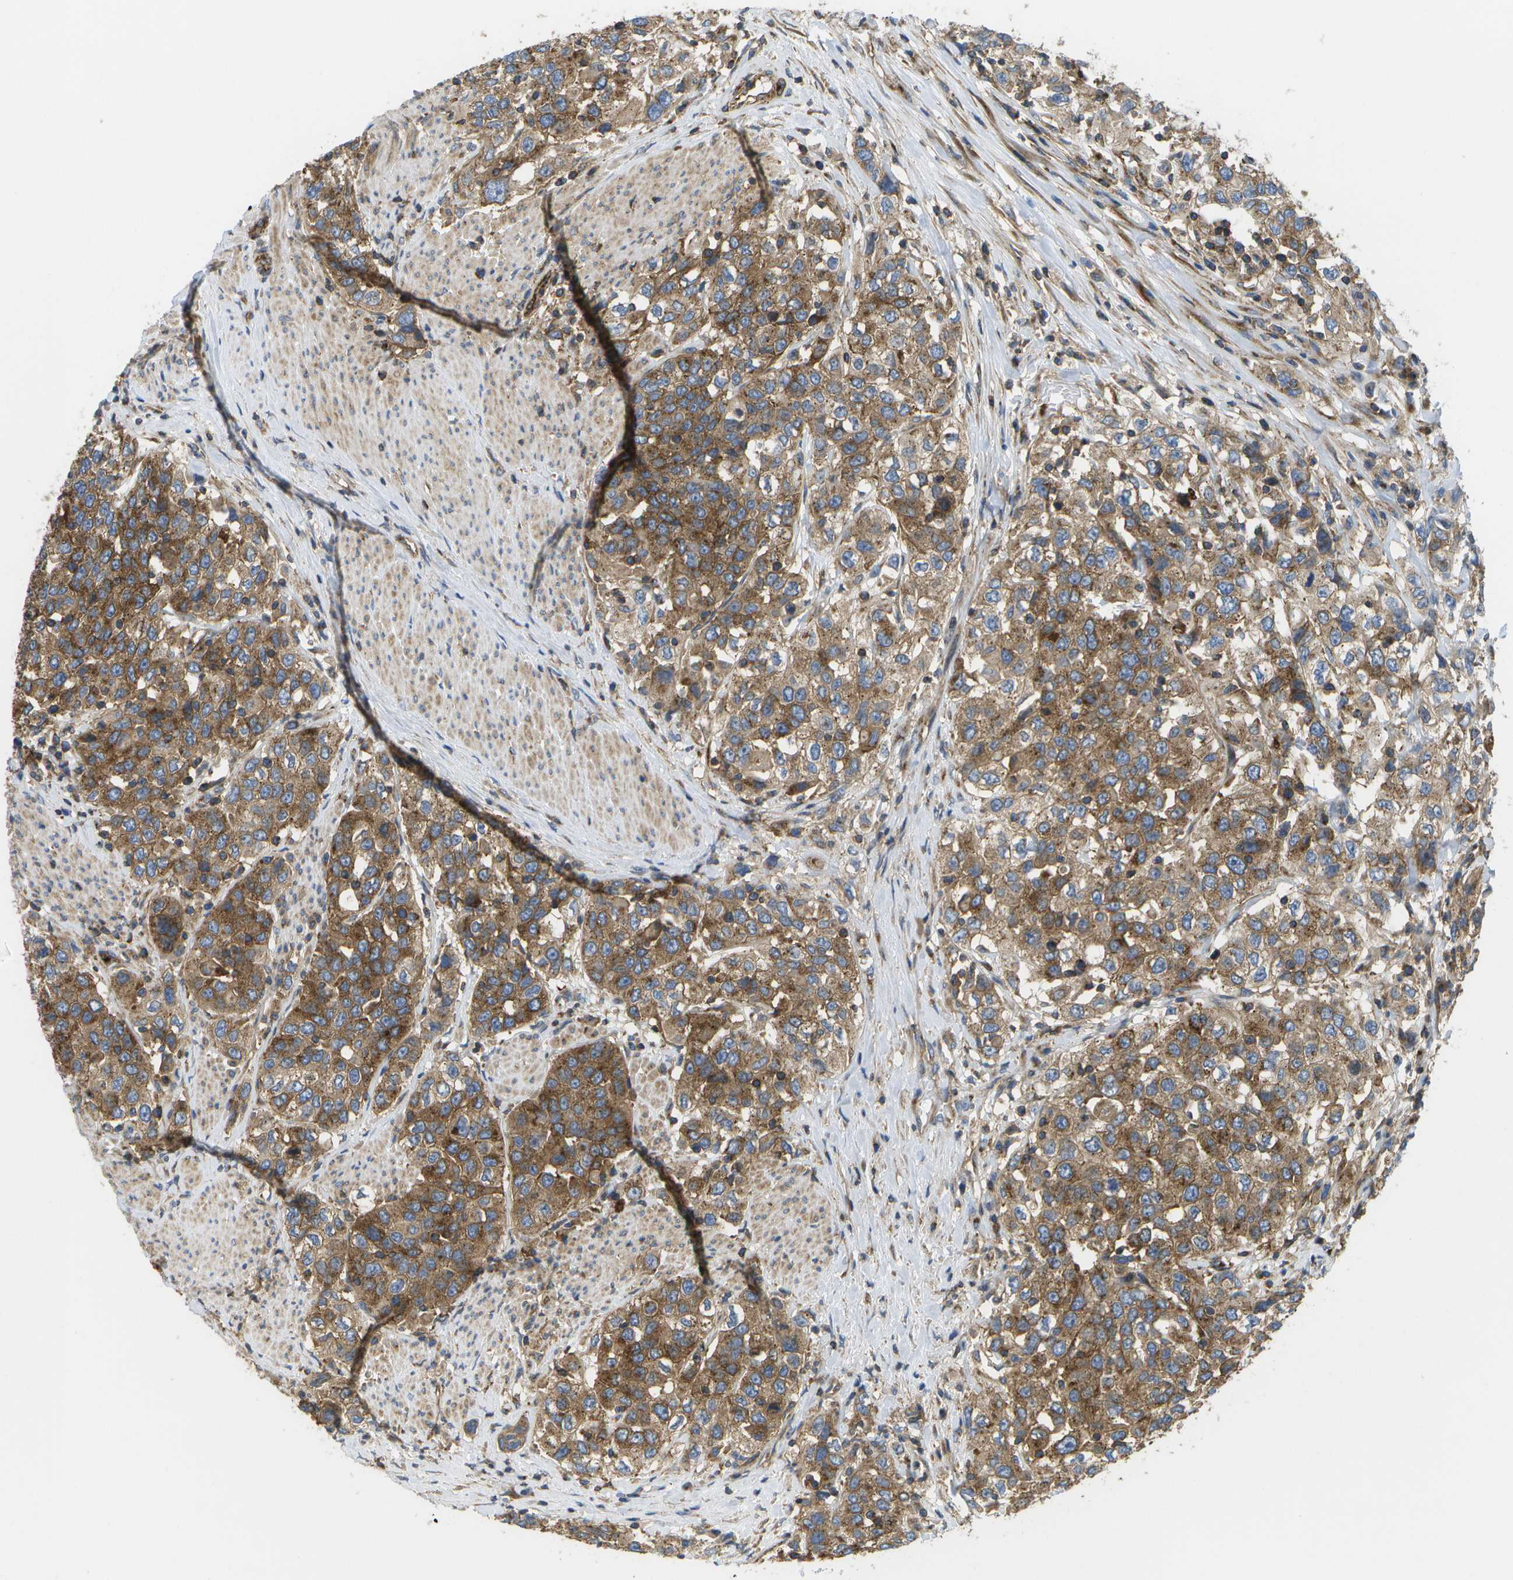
{"staining": {"intensity": "moderate", "quantity": ">75%", "location": "cytoplasmic/membranous"}, "tissue": "urothelial cancer", "cell_type": "Tumor cells", "image_type": "cancer", "snomed": [{"axis": "morphology", "description": "Urothelial carcinoma, High grade"}, {"axis": "topography", "description": "Urinary bladder"}], "caption": "Protein expression by immunohistochemistry demonstrates moderate cytoplasmic/membranous staining in about >75% of tumor cells in urothelial carcinoma (high-grade). (DAB (3,3'-diaminobenzidine) IHC with brightfield microscopy, high magnification).", "gene": "BST2", "patient": {"sex": "female", "age": 80}}